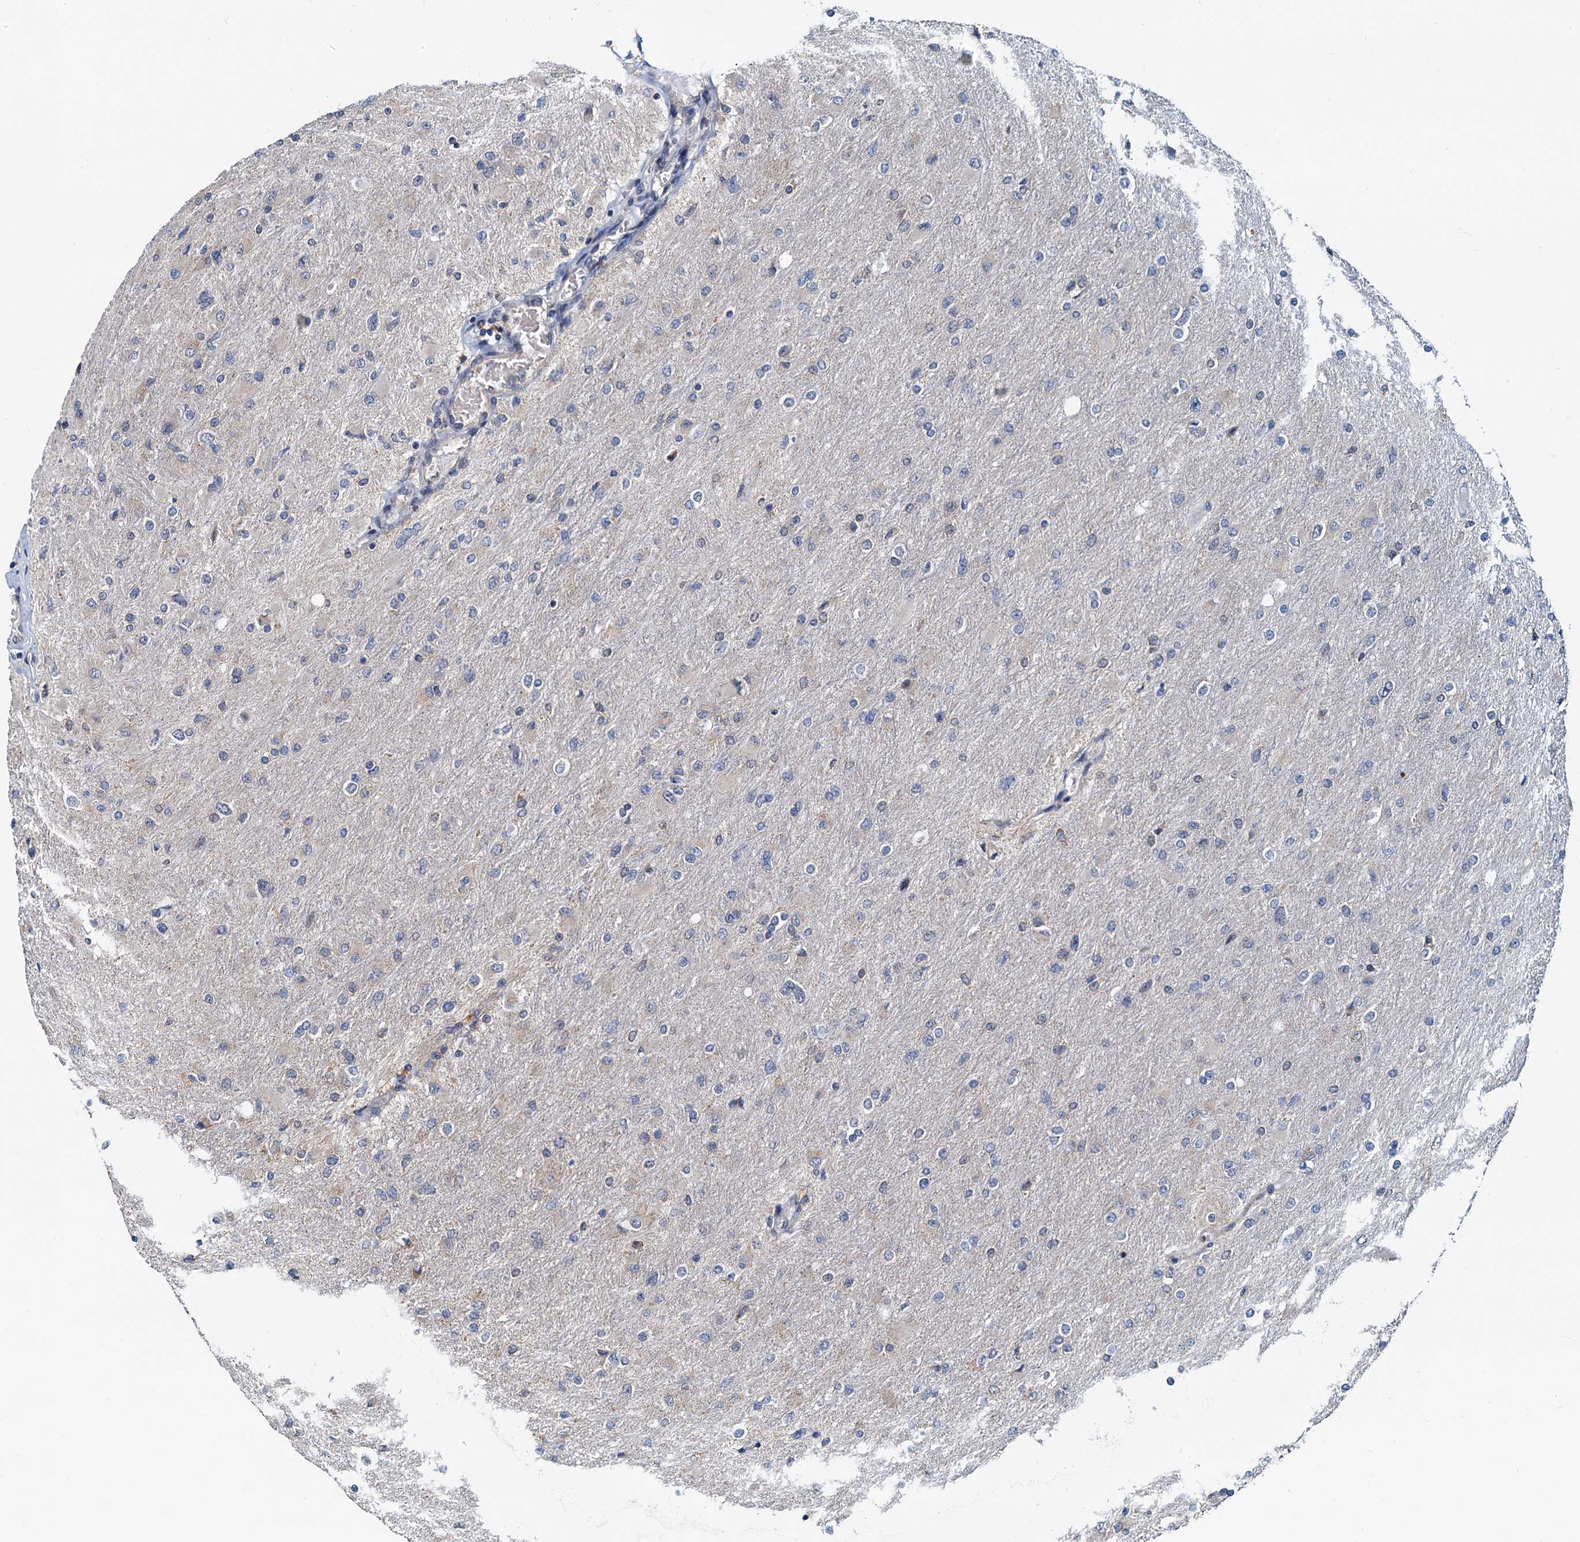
{"staining": {"intensity": "negative", "quantity": "none", "location": "none"}, "tissue": "glioma", "cell_type": "Tumor cells", "image_type": "cancer", "snomed": [{"axis": "morphology", "description": "Glioma, malignant, High grade"}, {"axis": "topography", "description": "Cerebral cortex"}], "caption": "An immunohistochemistry (IHC) micrograph of glioma is shown. There is no staining in tumor cells of glioma.", "gene": "MCMBP", "patient": {"sex": "female", "age": 36}}